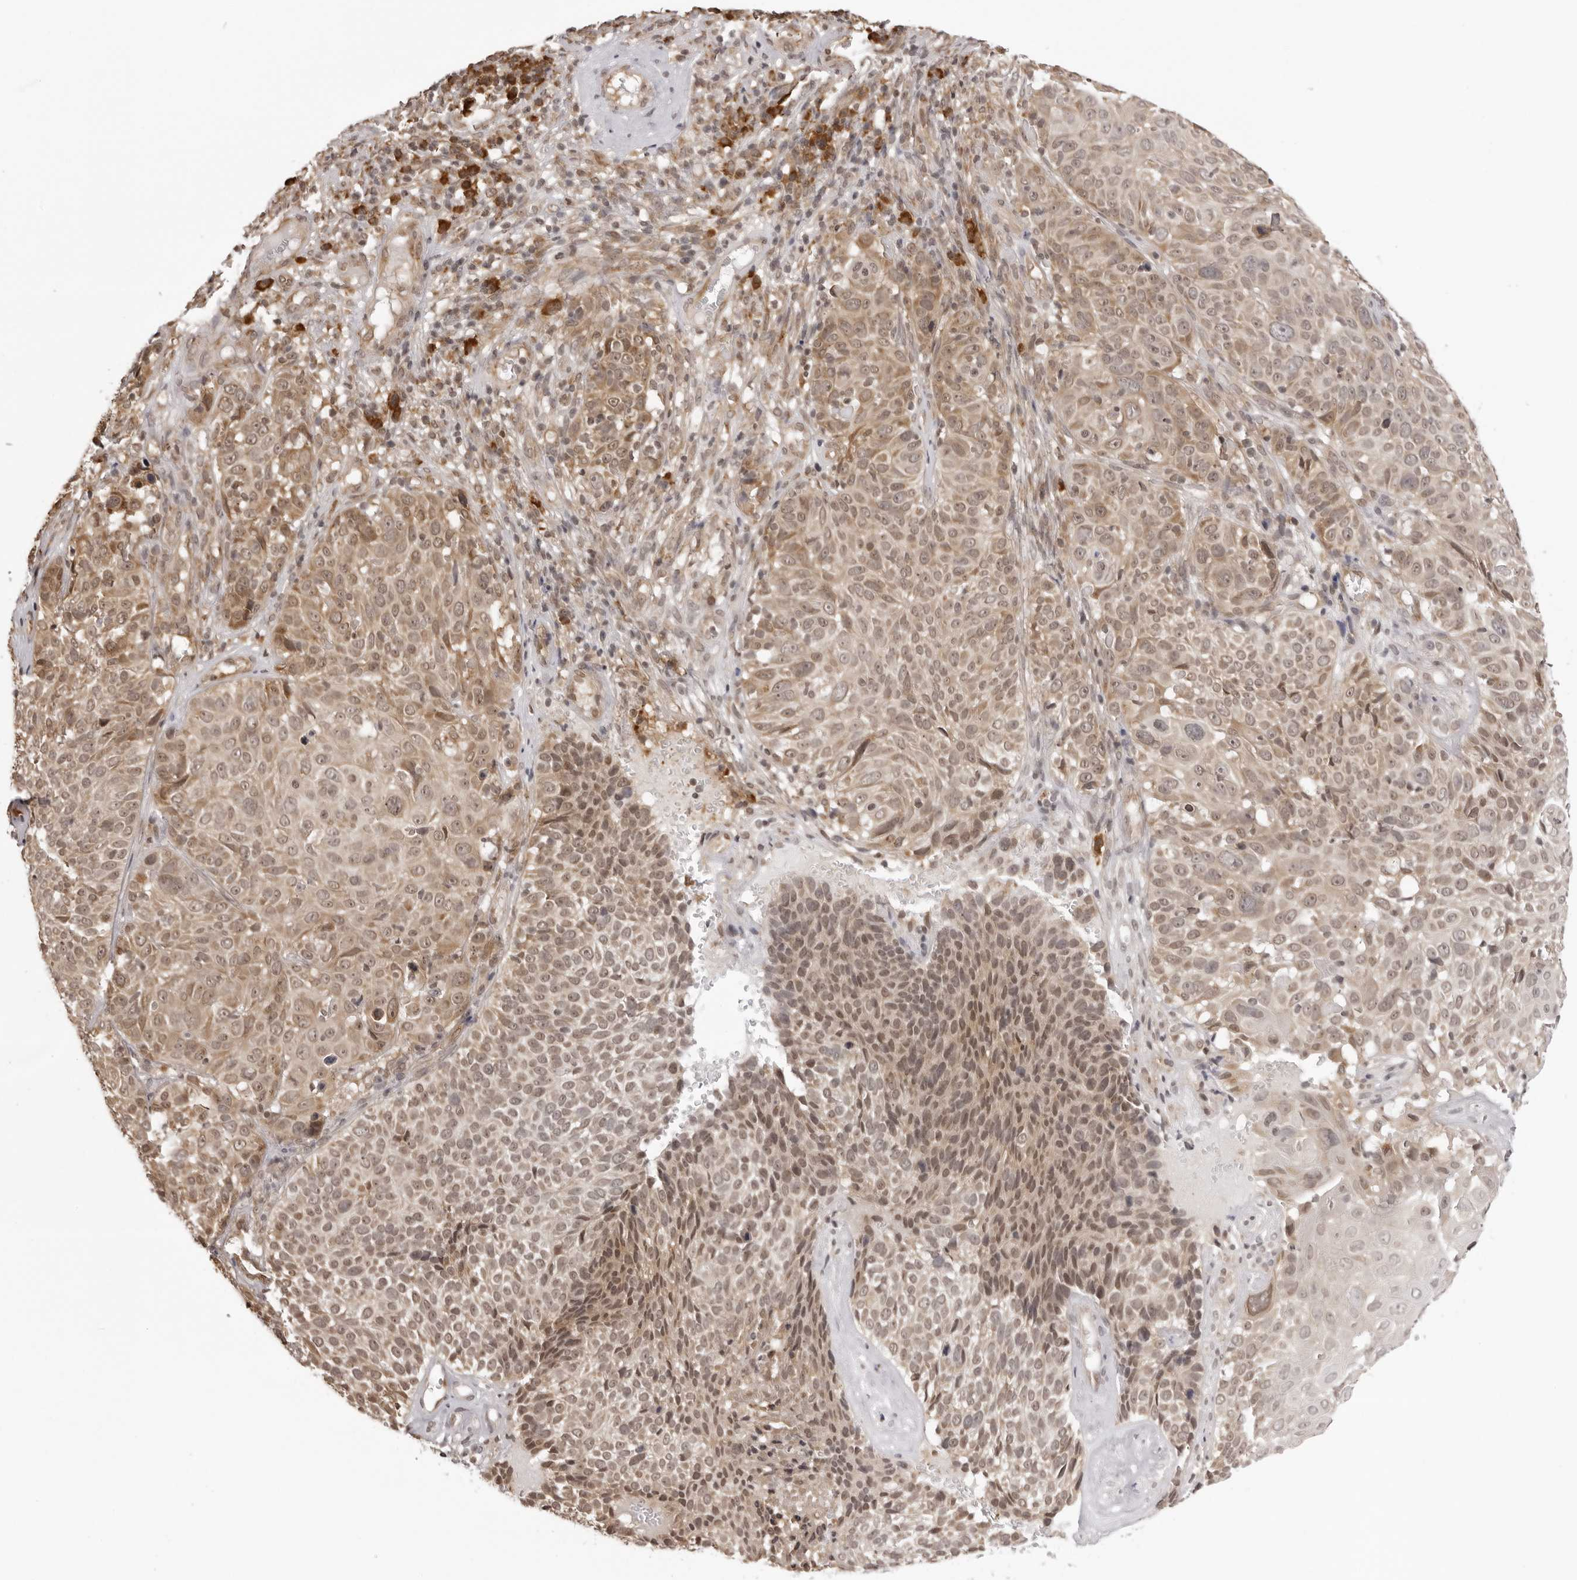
{"staining": {"intensity": "moderate", "quantity": ">75%", "location": "cytoplasmic/membranous,nuclear"}, "tissue": "cervical cancer", "cell_type": "Tumor cells", "image_type": "cancer", "snomed": [{"axis": "morphology", "description": "Squamous cell carcinoma, NOS"}, {"axis": "topography", "description": "Cervix"}], "caption": "Protein analysis of cervical cancer tissue exhibits moderate cytoplasmic/membranous and nuclear positivity in approximately >75% of tumor cells.", "gene": "ZC3H11A", "patient": {"sex": "female", "age": 74}}